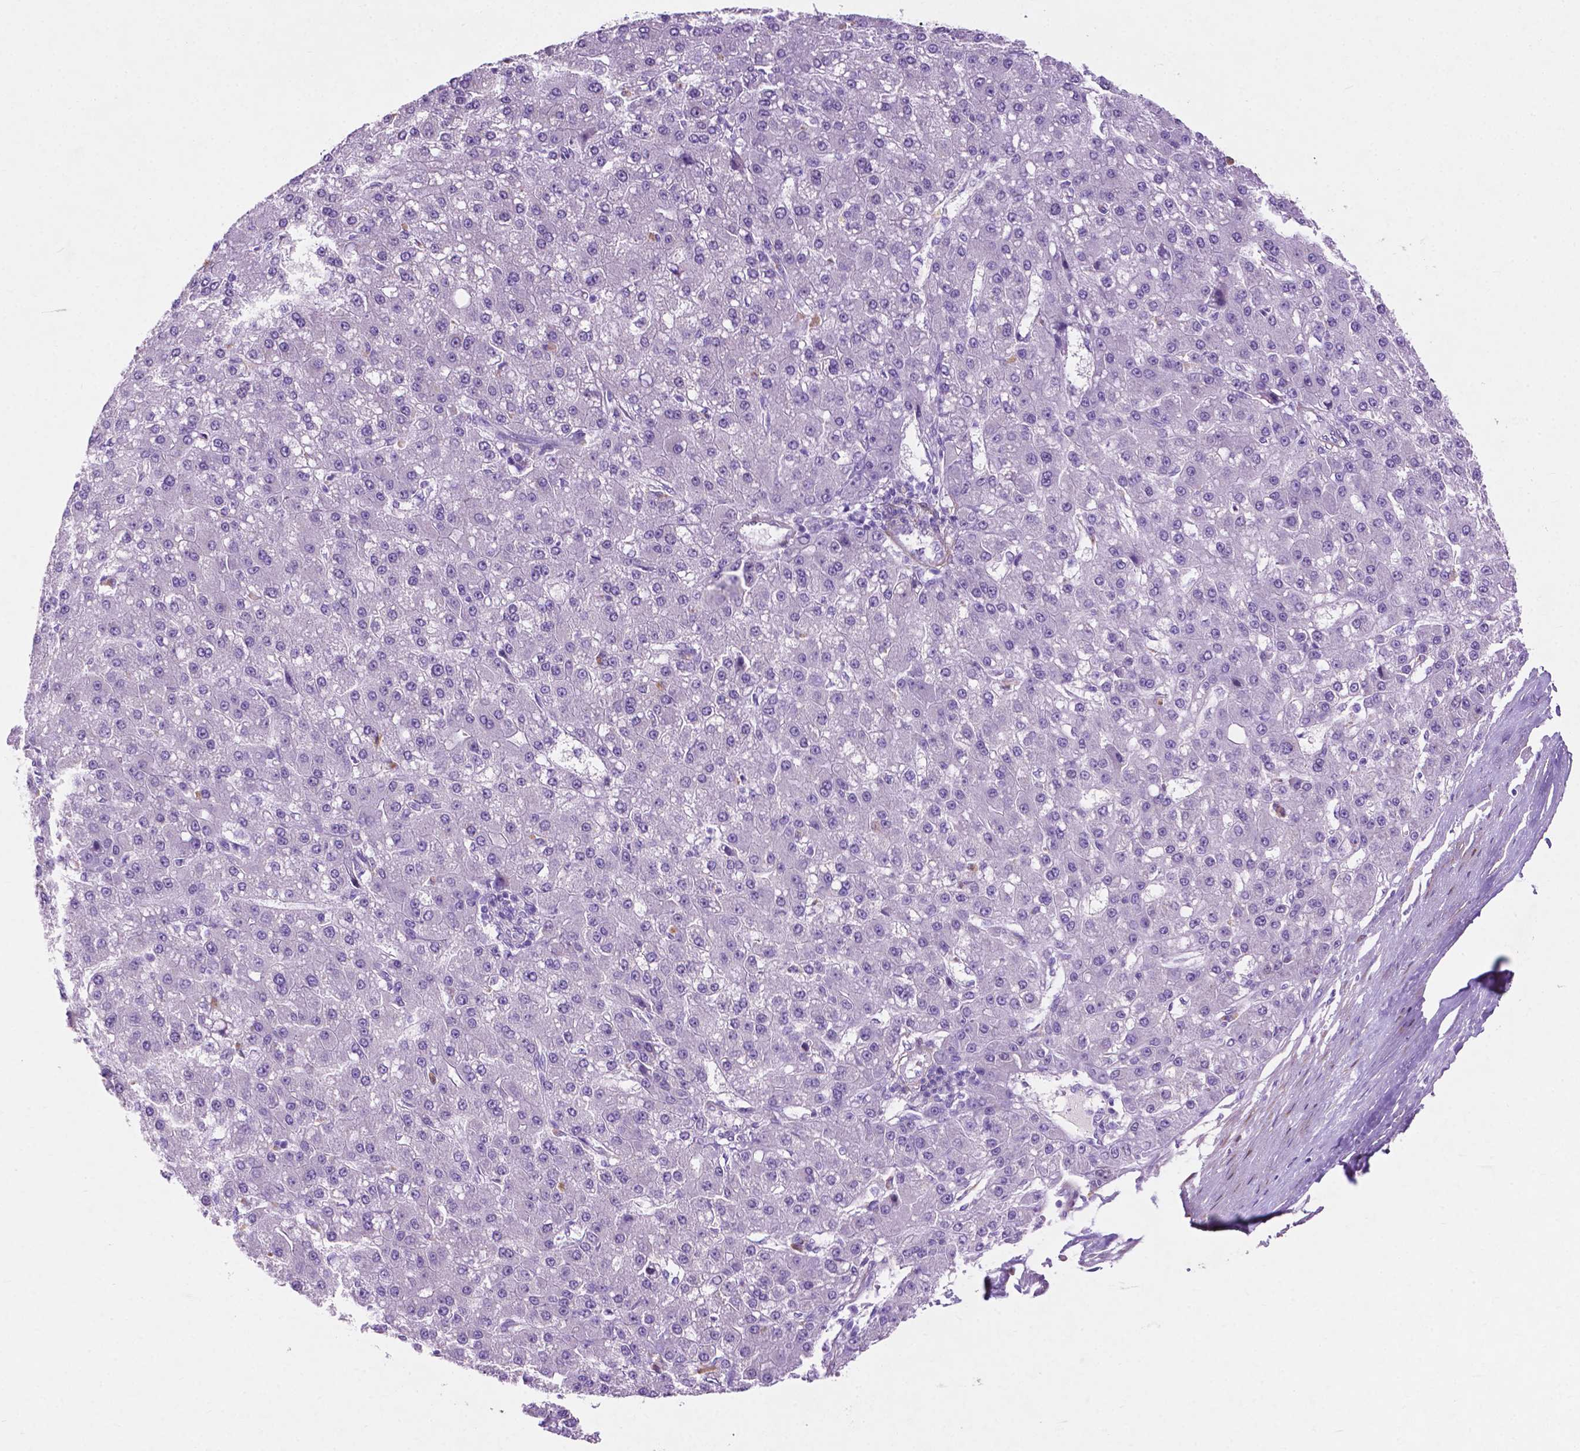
{"staining": {"intensity": "negative", "quantity": "none", "location": "none"}, "tissue": "liver cancer", "cell_type": "Tumor cells", "image_type": "cancer", "snomed": [{"axis": "morphology", "description": "Carcinoma, Hepatocellular, NOS"}, {"axis": "topography", "description": "Liver"}], "caption": "IHC photomicrograph of human liver cancer (hepatocellular carcinoma) stained for a protein (brown), which reveals no positivity in tumor cells. The staining is performed using DAB (3,3'-diaminobenzidine) brown chromogen with nuclei counter-stained in using hematoxylin.", "gene": "ASPG", "patient": {"sex": "male", "age": 67}}